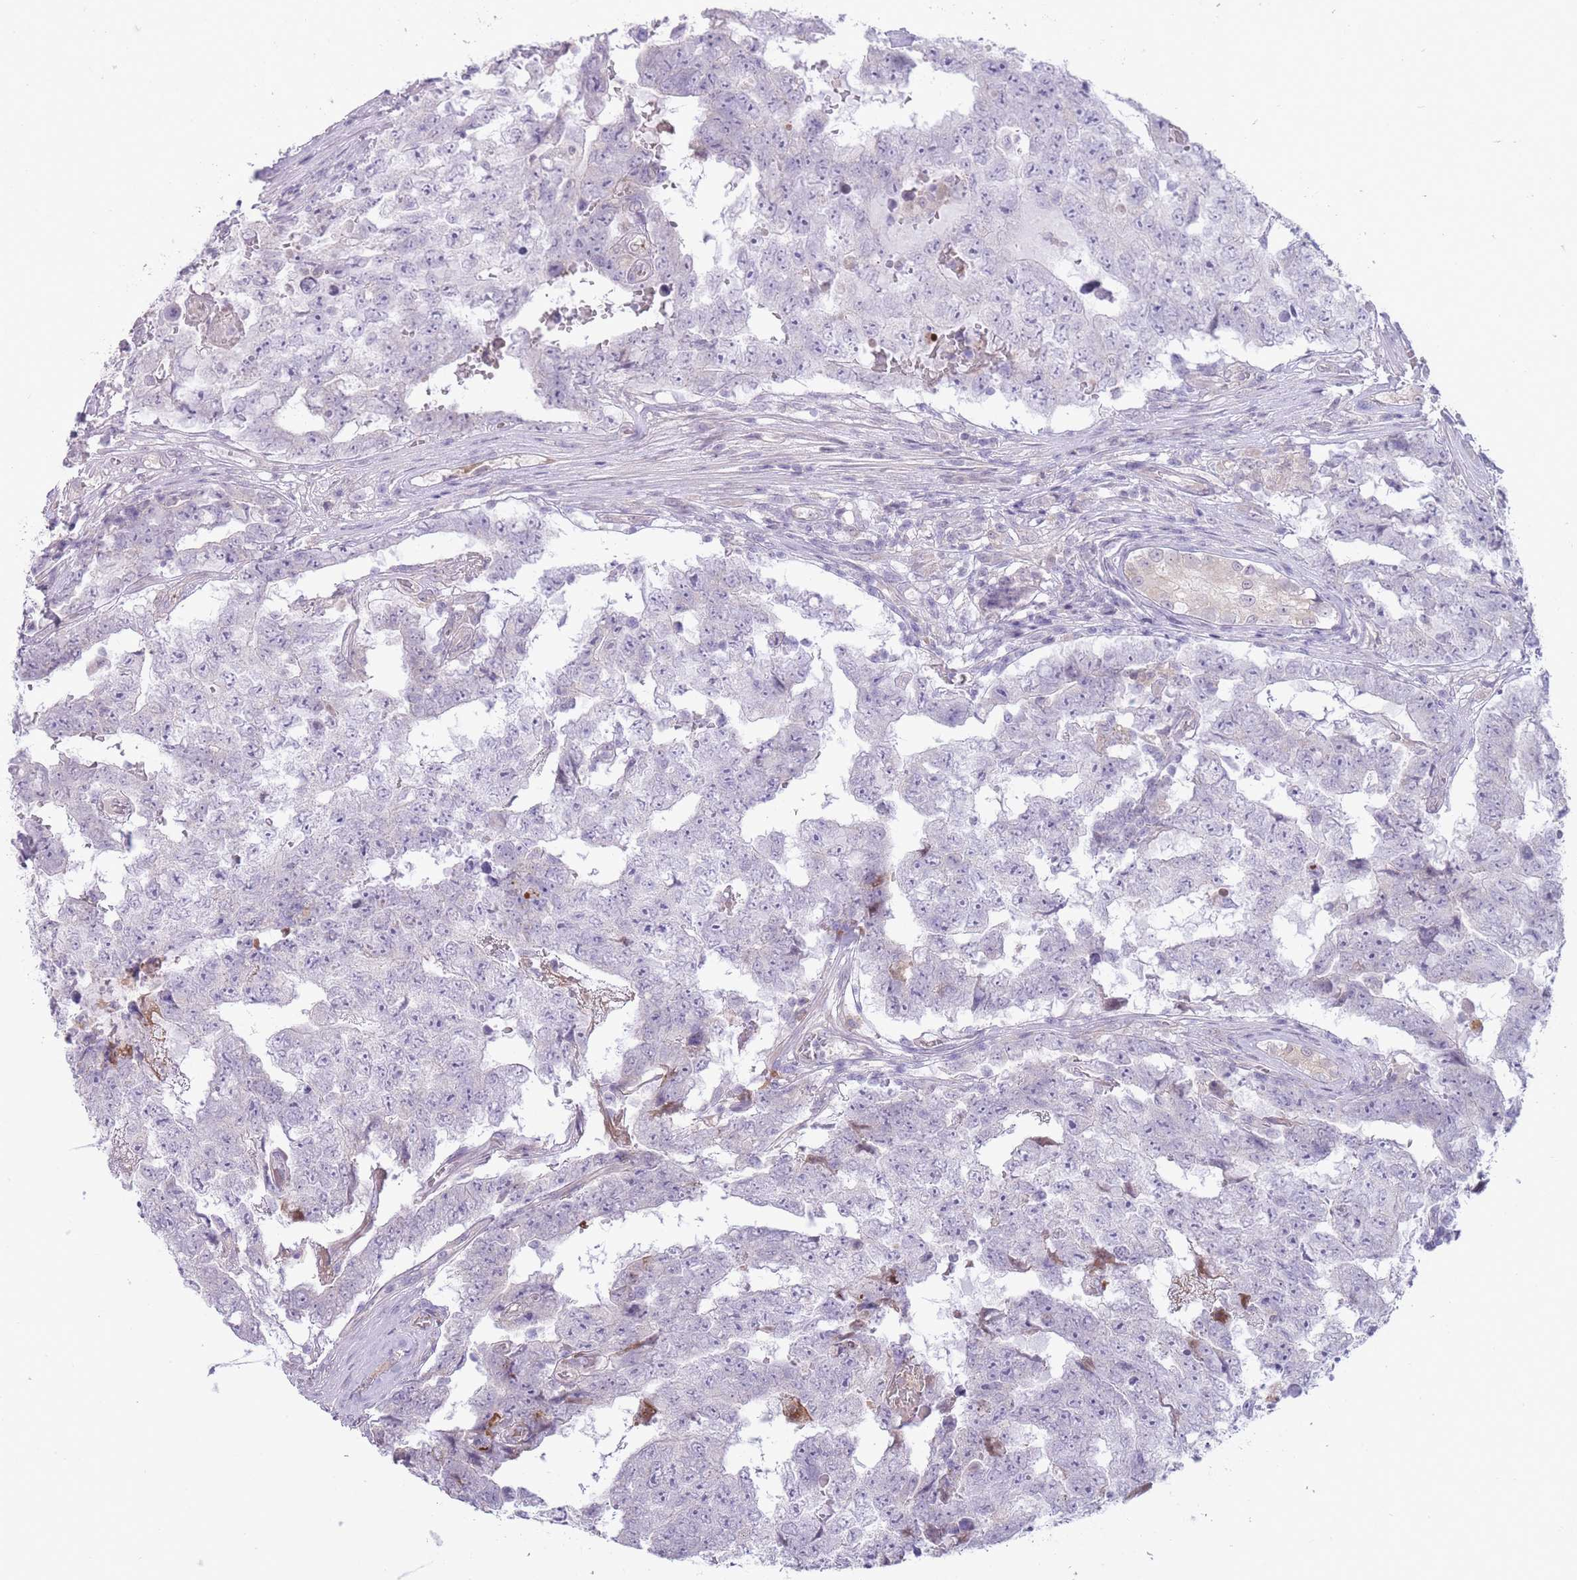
{"staining": {"intensity": "negative", "quantity": "none", "location": "none"}, "tissue": "testis cancer", "cell_type": "Tumor cells", "image_type": "cancer", "snomed": [{"axis": "morphology", "description": "Carcinoma, Embryonal, NOS"}, {"axis": "topography", "description": "Testis"}], "caption": "This is an IHC photomicrograph of human testis embryonal carcinoma. There is no expression in tumor cells.", "gene": "ARPIN", "patient": {"sex": "male", "age": 25}}